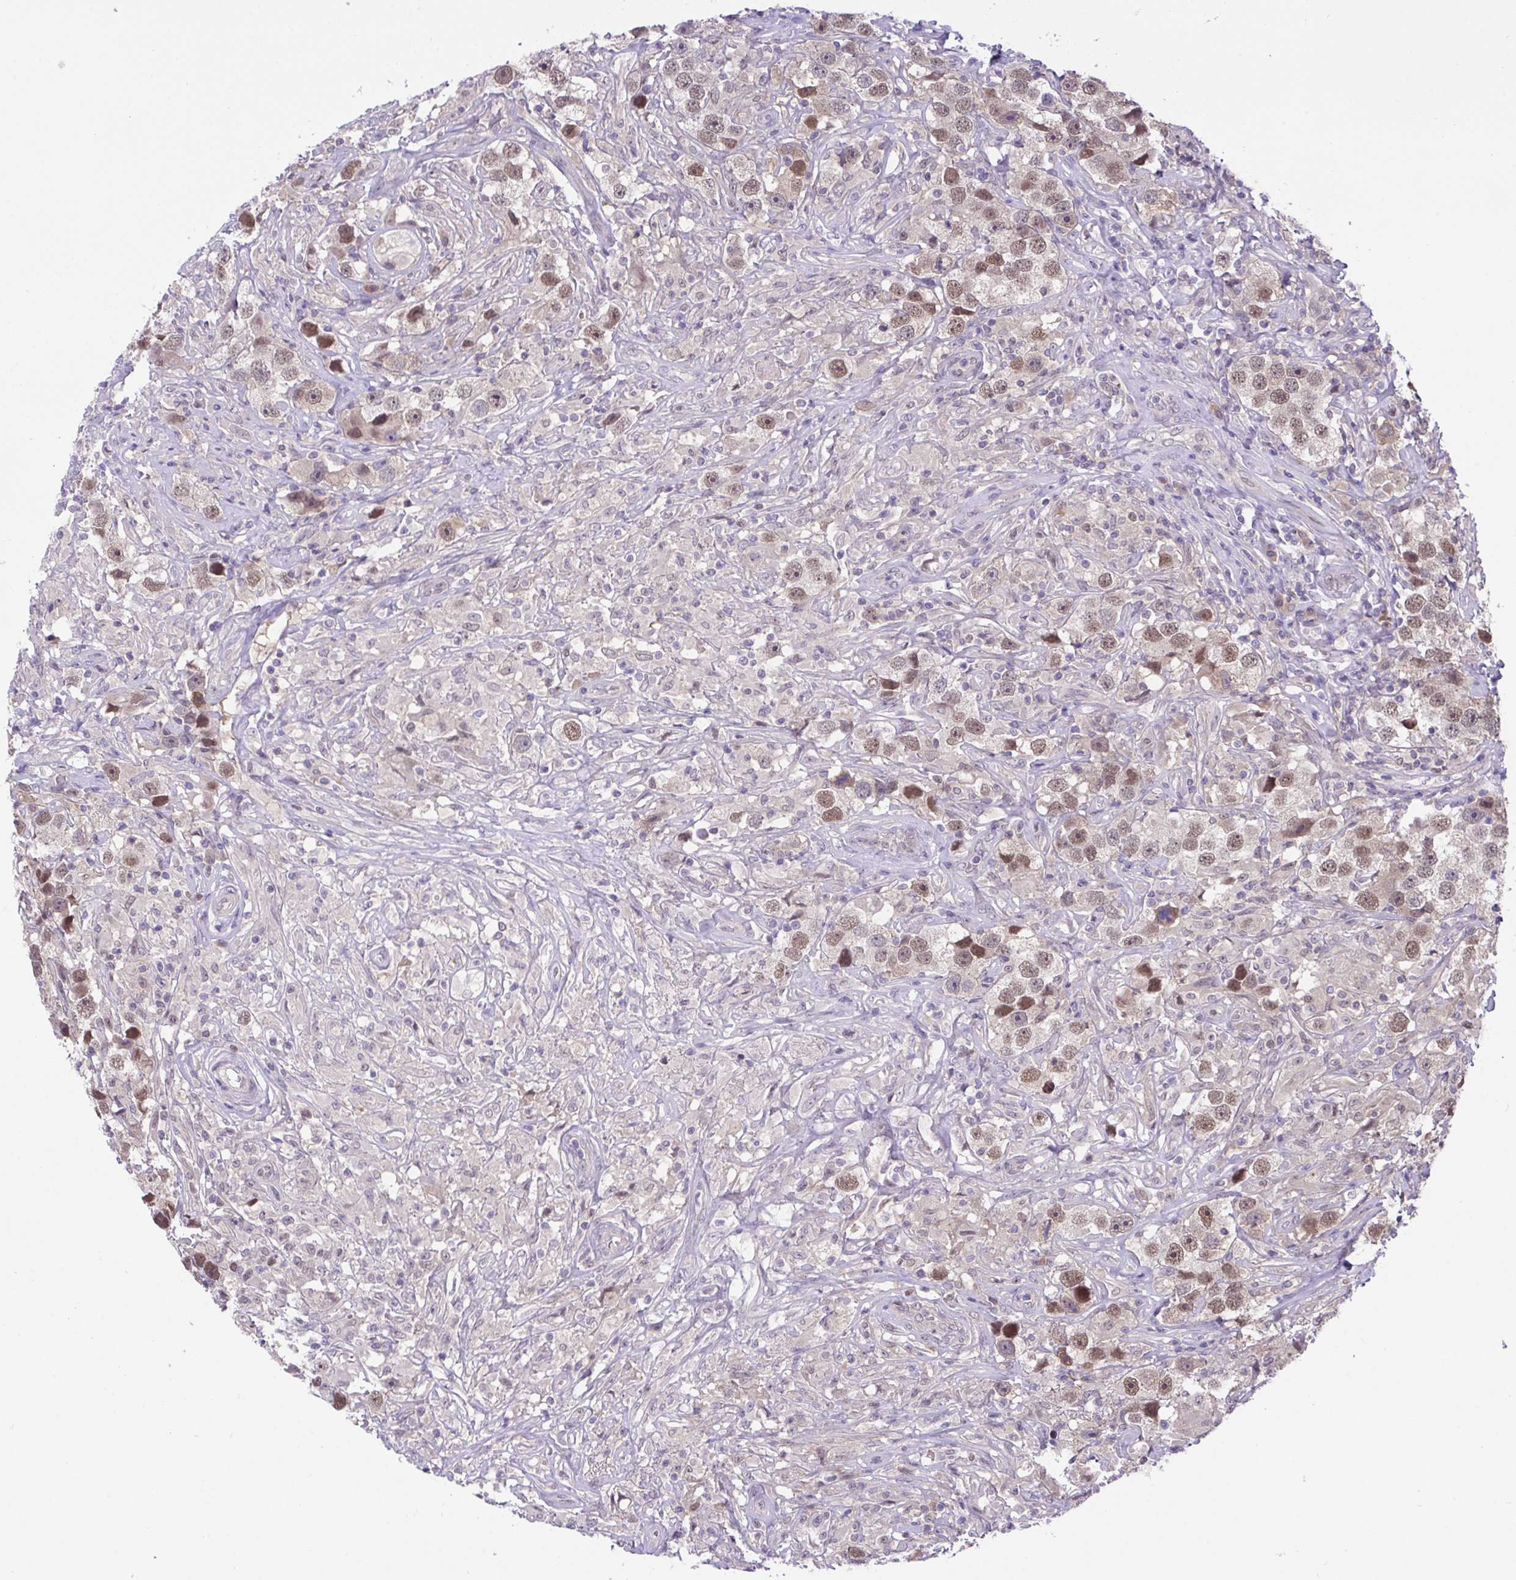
{"staining": {"intensity": "moderate", "quantity": ">75%", "location": "nuclear"}, "tissue": "testis cancer", "cell_type": "Tumor cells", "image_type": "cancer", "snomed": [{"axis": "morphology", "description": "Seminoma, NOS"}, {"axis": "topography", "description": "Testis"}], "caption": "Testis cancer (seminoma) stained with a protein marker demonstrates moderate staining in tumor cells.", "gene": "ZNF444", "patient": {"sex": "male", "age": 49}}